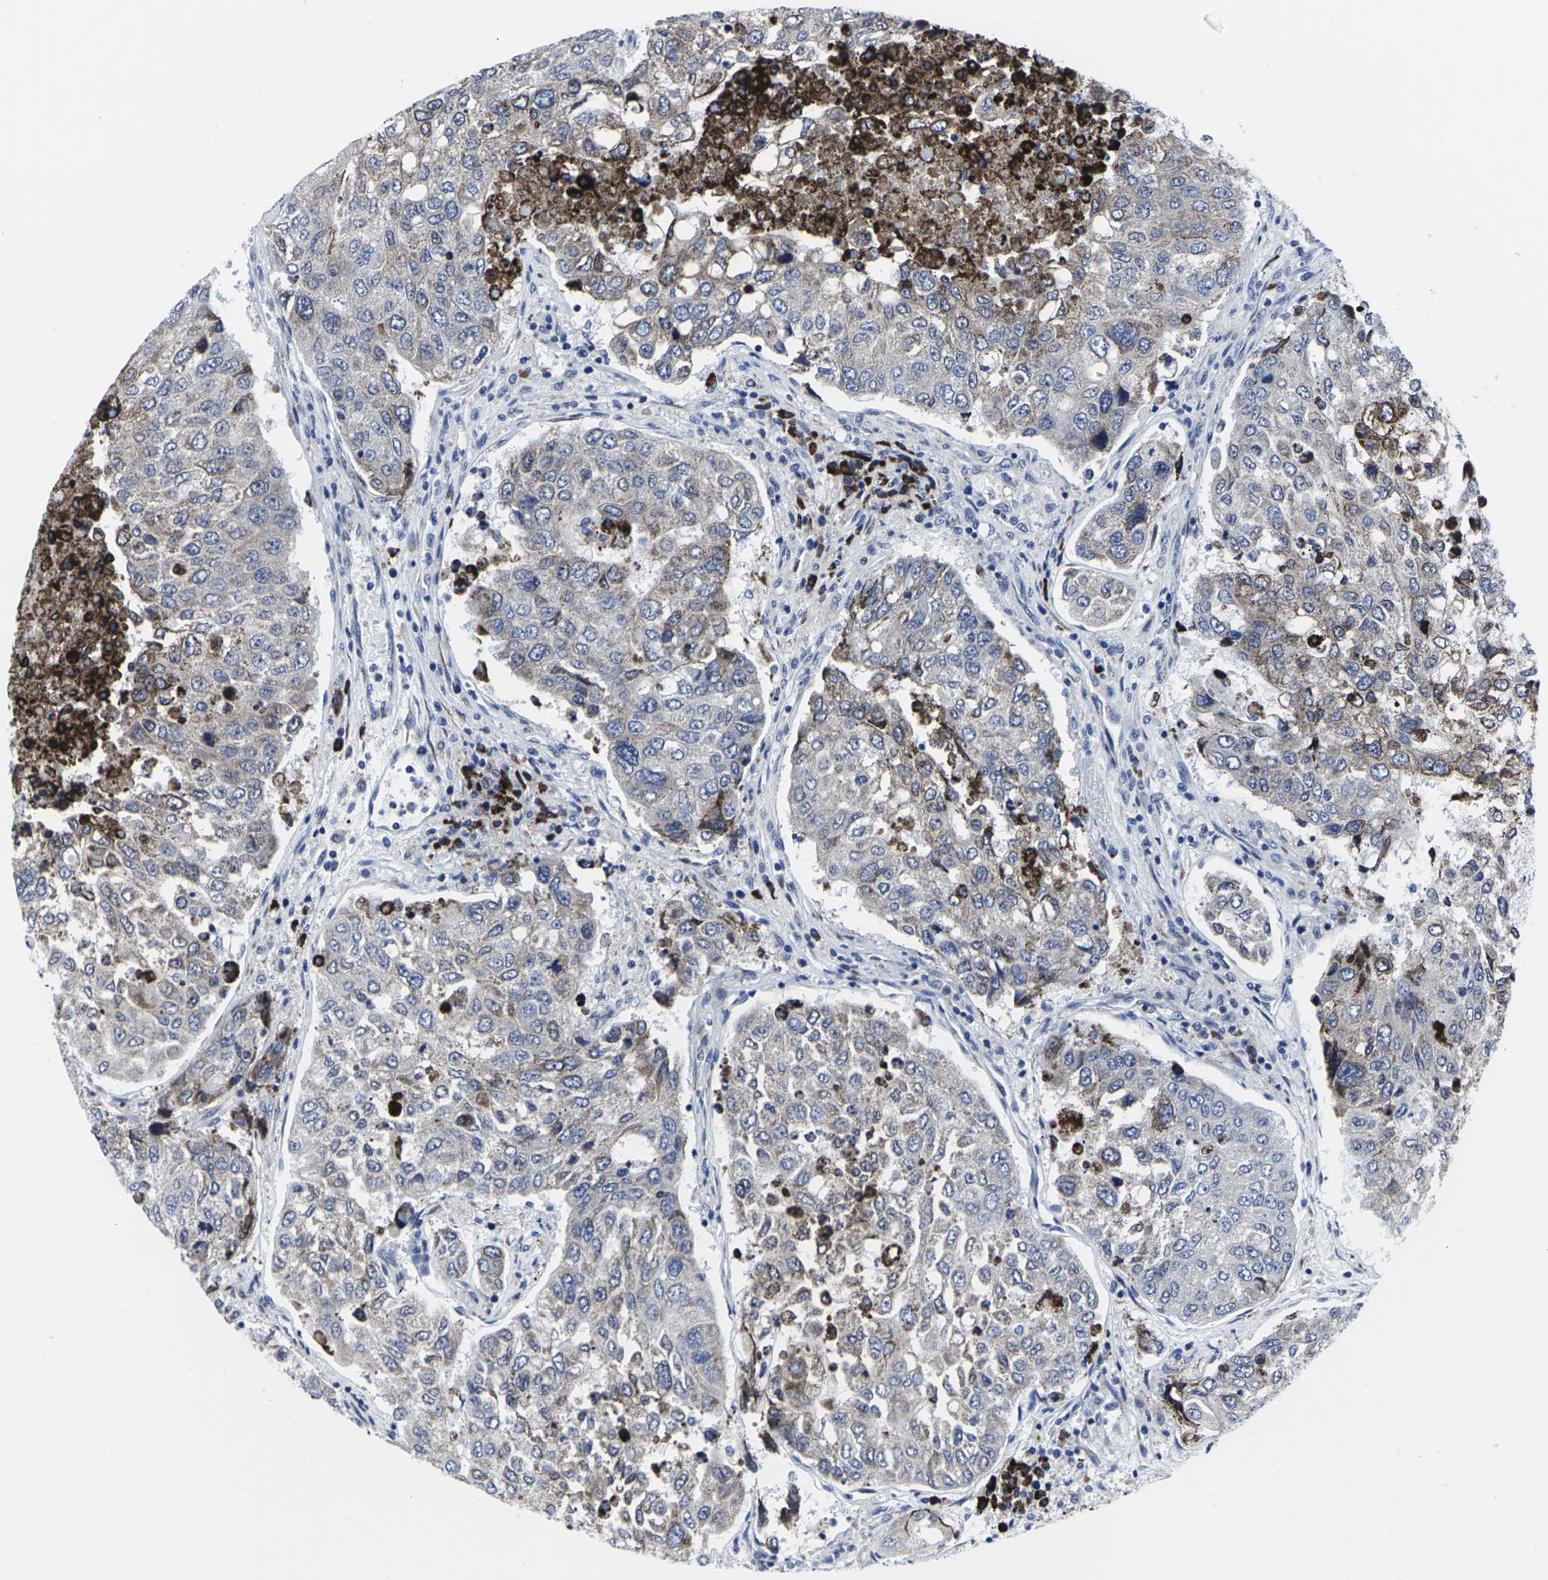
{"staining": {"intensity": "weak", "quantity": ">75%", "location": "cytoplasmic/membranous"}, "tissue": "urothelial cancer", "cell_type": "Tumor cells", "image_type": "cancer", "snomed": [{"axis": "morphology", "description": "Urothelial carcinoma, High grade"}, {"axis": "topography", "description": "Lymph node"}, {"axis": "topography", "description": "Urinary bladder"}], "caption": "There is low levels of weak cytoplasmic/membranous staining in tumor cells of urothelial cancer, as demonstrated by immunohistochemical staining (brown color).", "gene": "RPN1", "patient": {"sex": "male", "age": 51}}